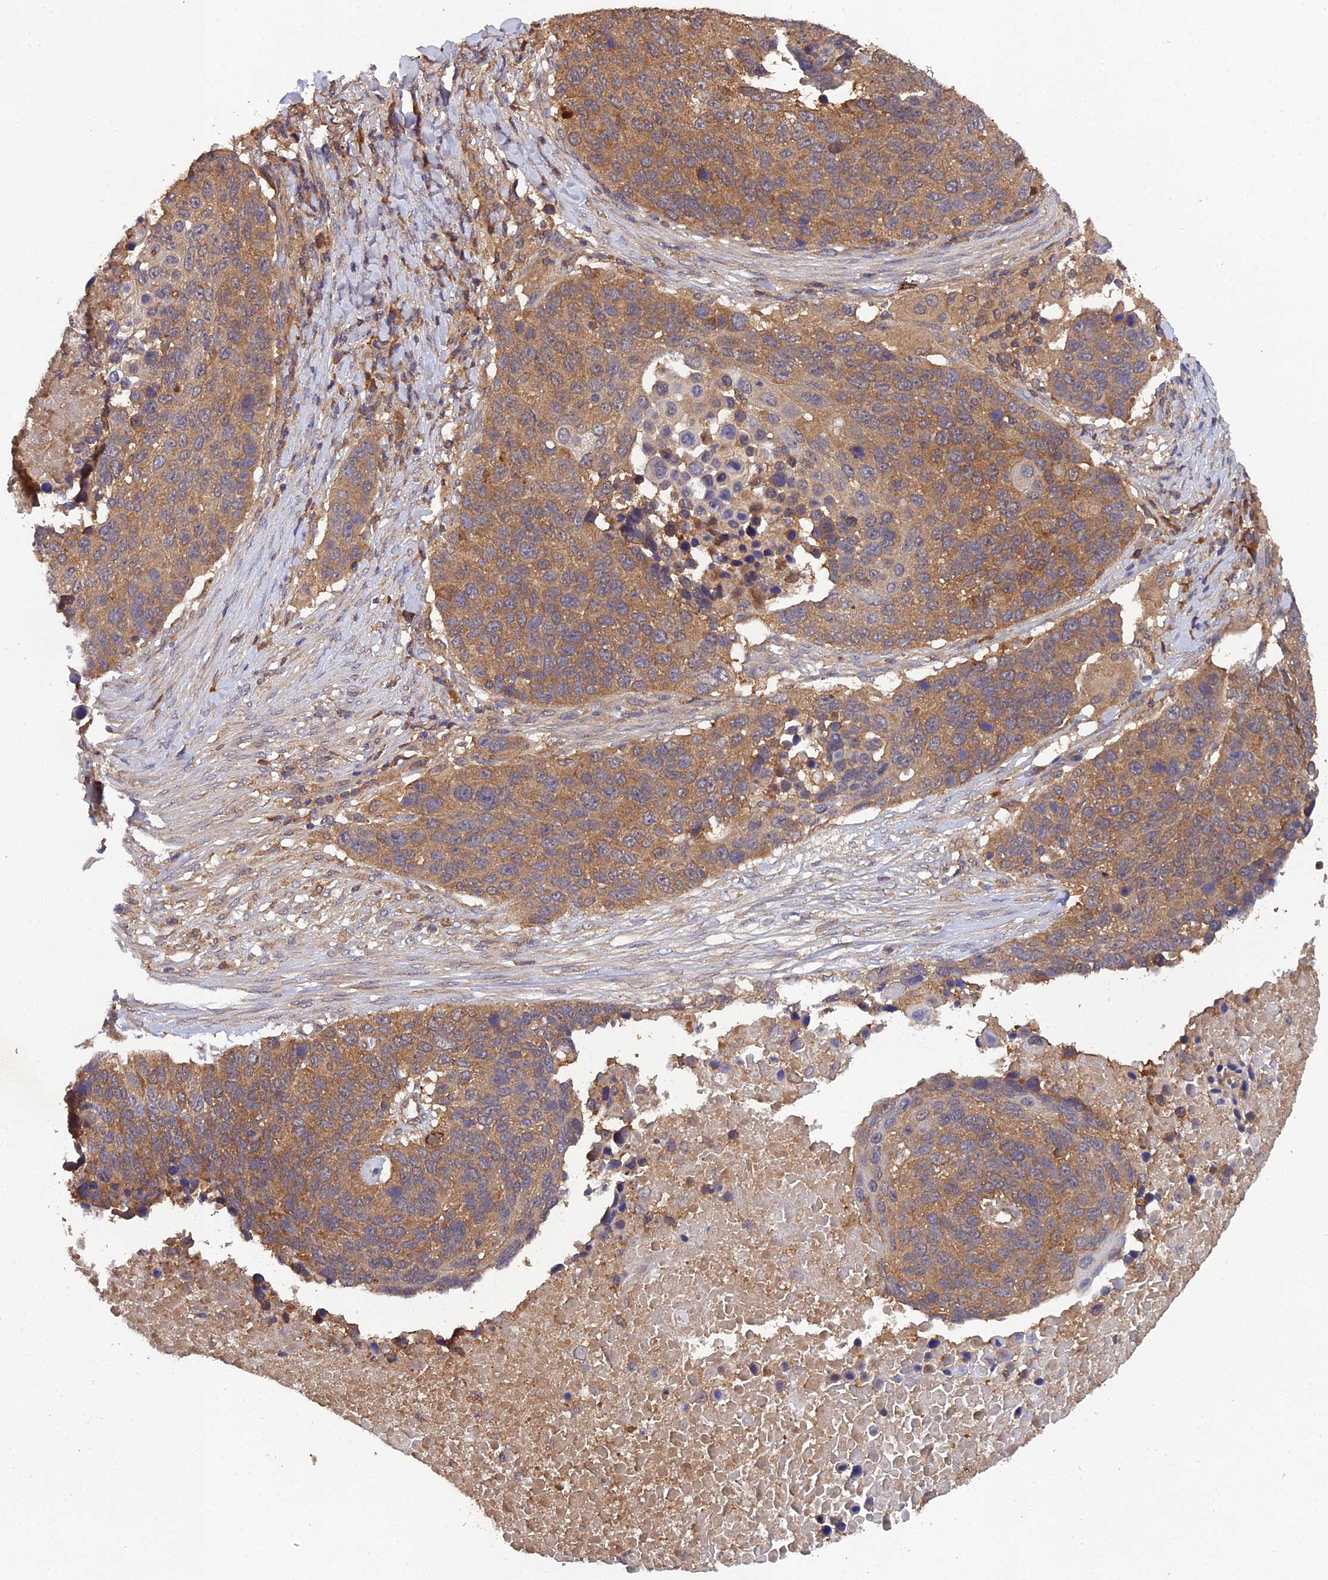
{"staining": {"intensity": "moderate", "quantity": ">75%", "location": "cytoplasmic/membranous"}, "tissue": "lung cancer", "cell_type": "Tumor cells", "image_type": "cancer", "snomed": [{"axis": "morphology", "description": "Normal tissue, NOS"}, {"axis": "morphology", "description": "Squamous cell carcinoma, NOS"}, {"axis": "topography", "description": "Lymph node"}, {"axis": "topography", "description": "Lung"}], "caption": "Lung cancer was stained to show a protein in brown. There is medium levels of moderate cytoplasmic/membranous expression in about >75% of tumor cells.", "gene": "TMEM258", "patient": {"sex": "male", "age": 66}}